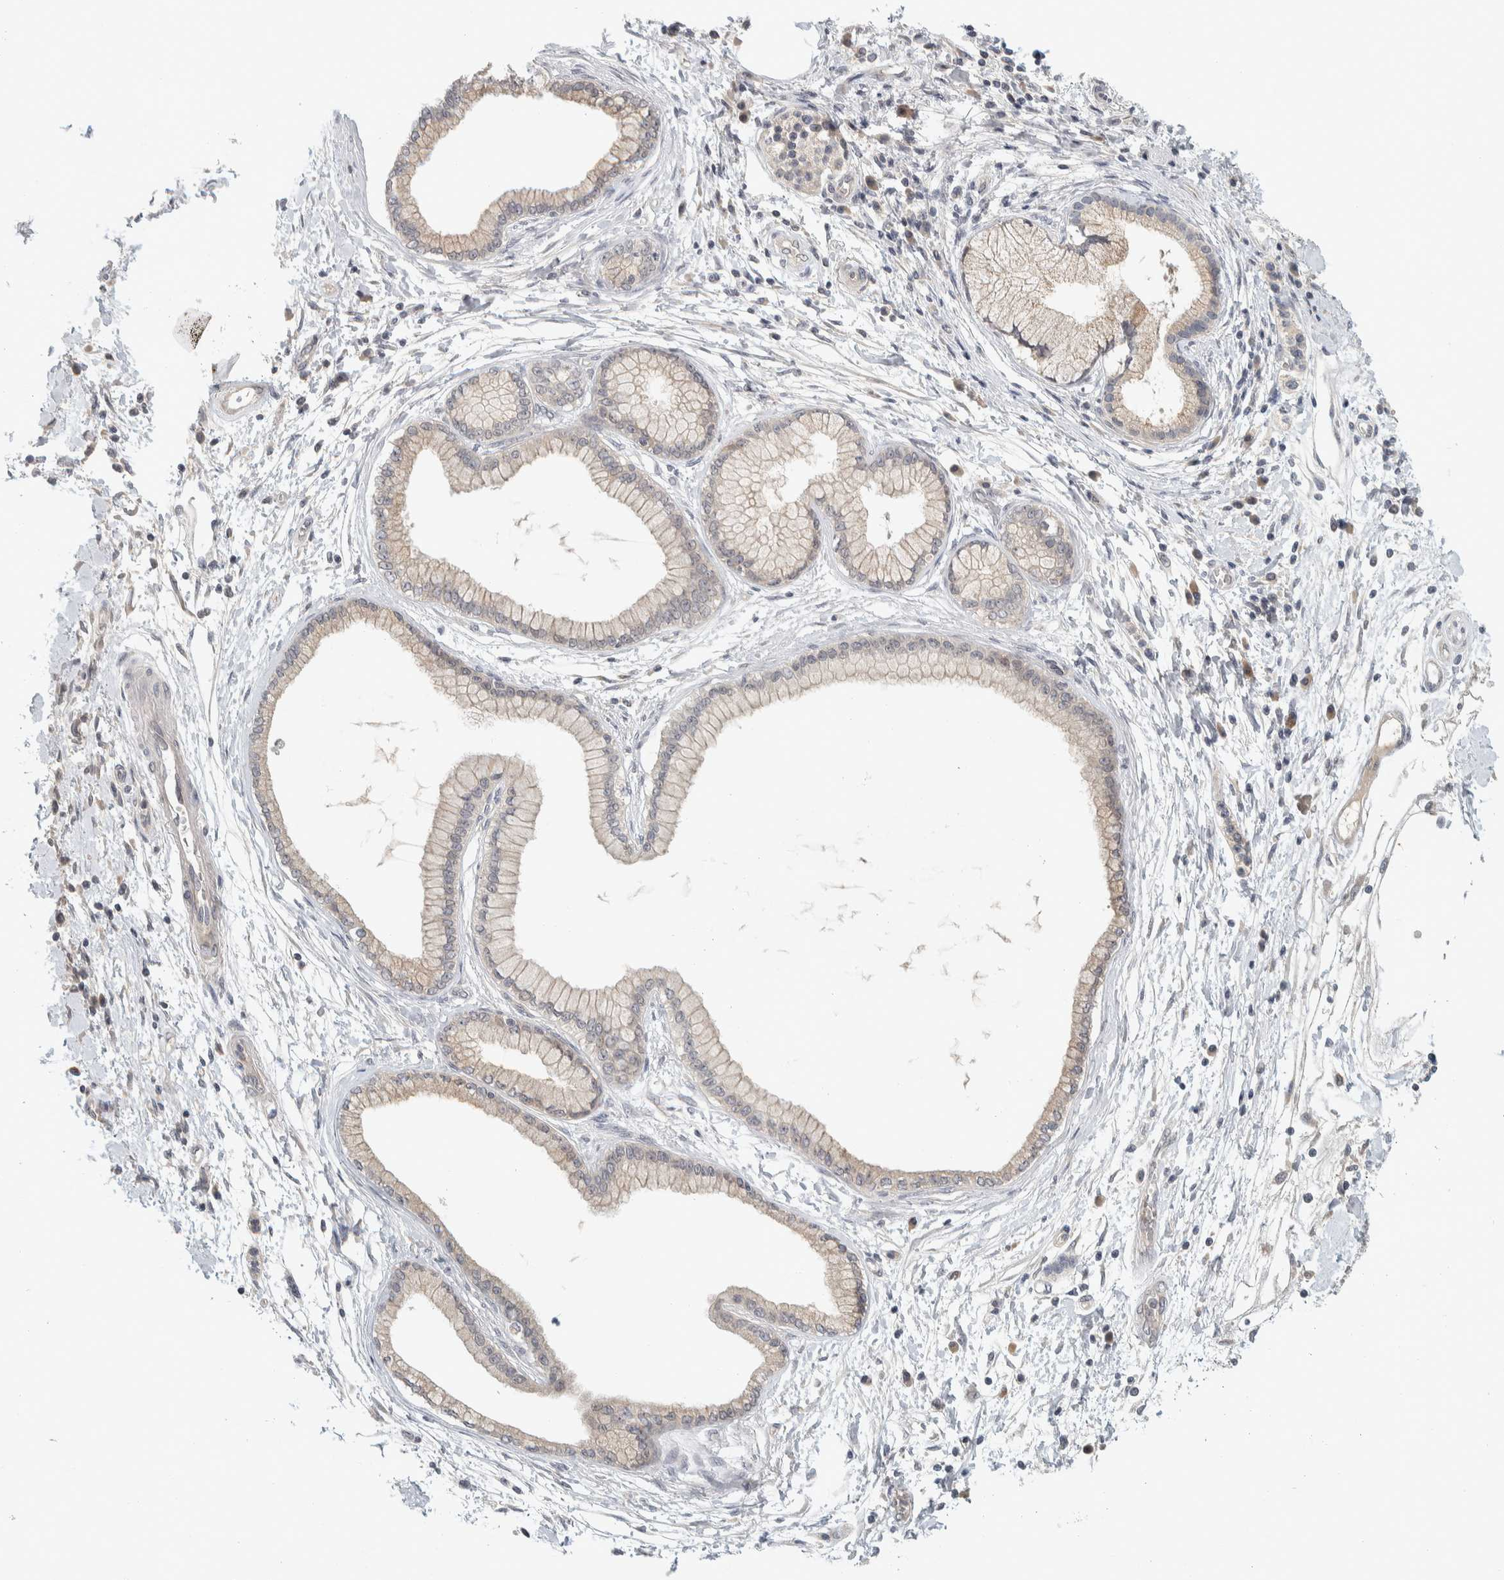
{"staining": {"intensity": "negative", "quantity": "none", "location": "none"}, "tissue": "pancreatic cancer", "cell_type": "Tumor cells", "image_type": "cancer", "snomed": [{"axis": "morphology", "description": "Normal tissue, NOS"}, {"axis": "morphology", "description": "Adenocarcinoma, NOS"}, {"axis": "topography", "description": "Pancreas"}], "caption": "Tumor cells are negative for brown protein staining in pancreatic adenocarcinoma.", "gene": "AFP", "patient": {"sex": "female", "age": 71}}